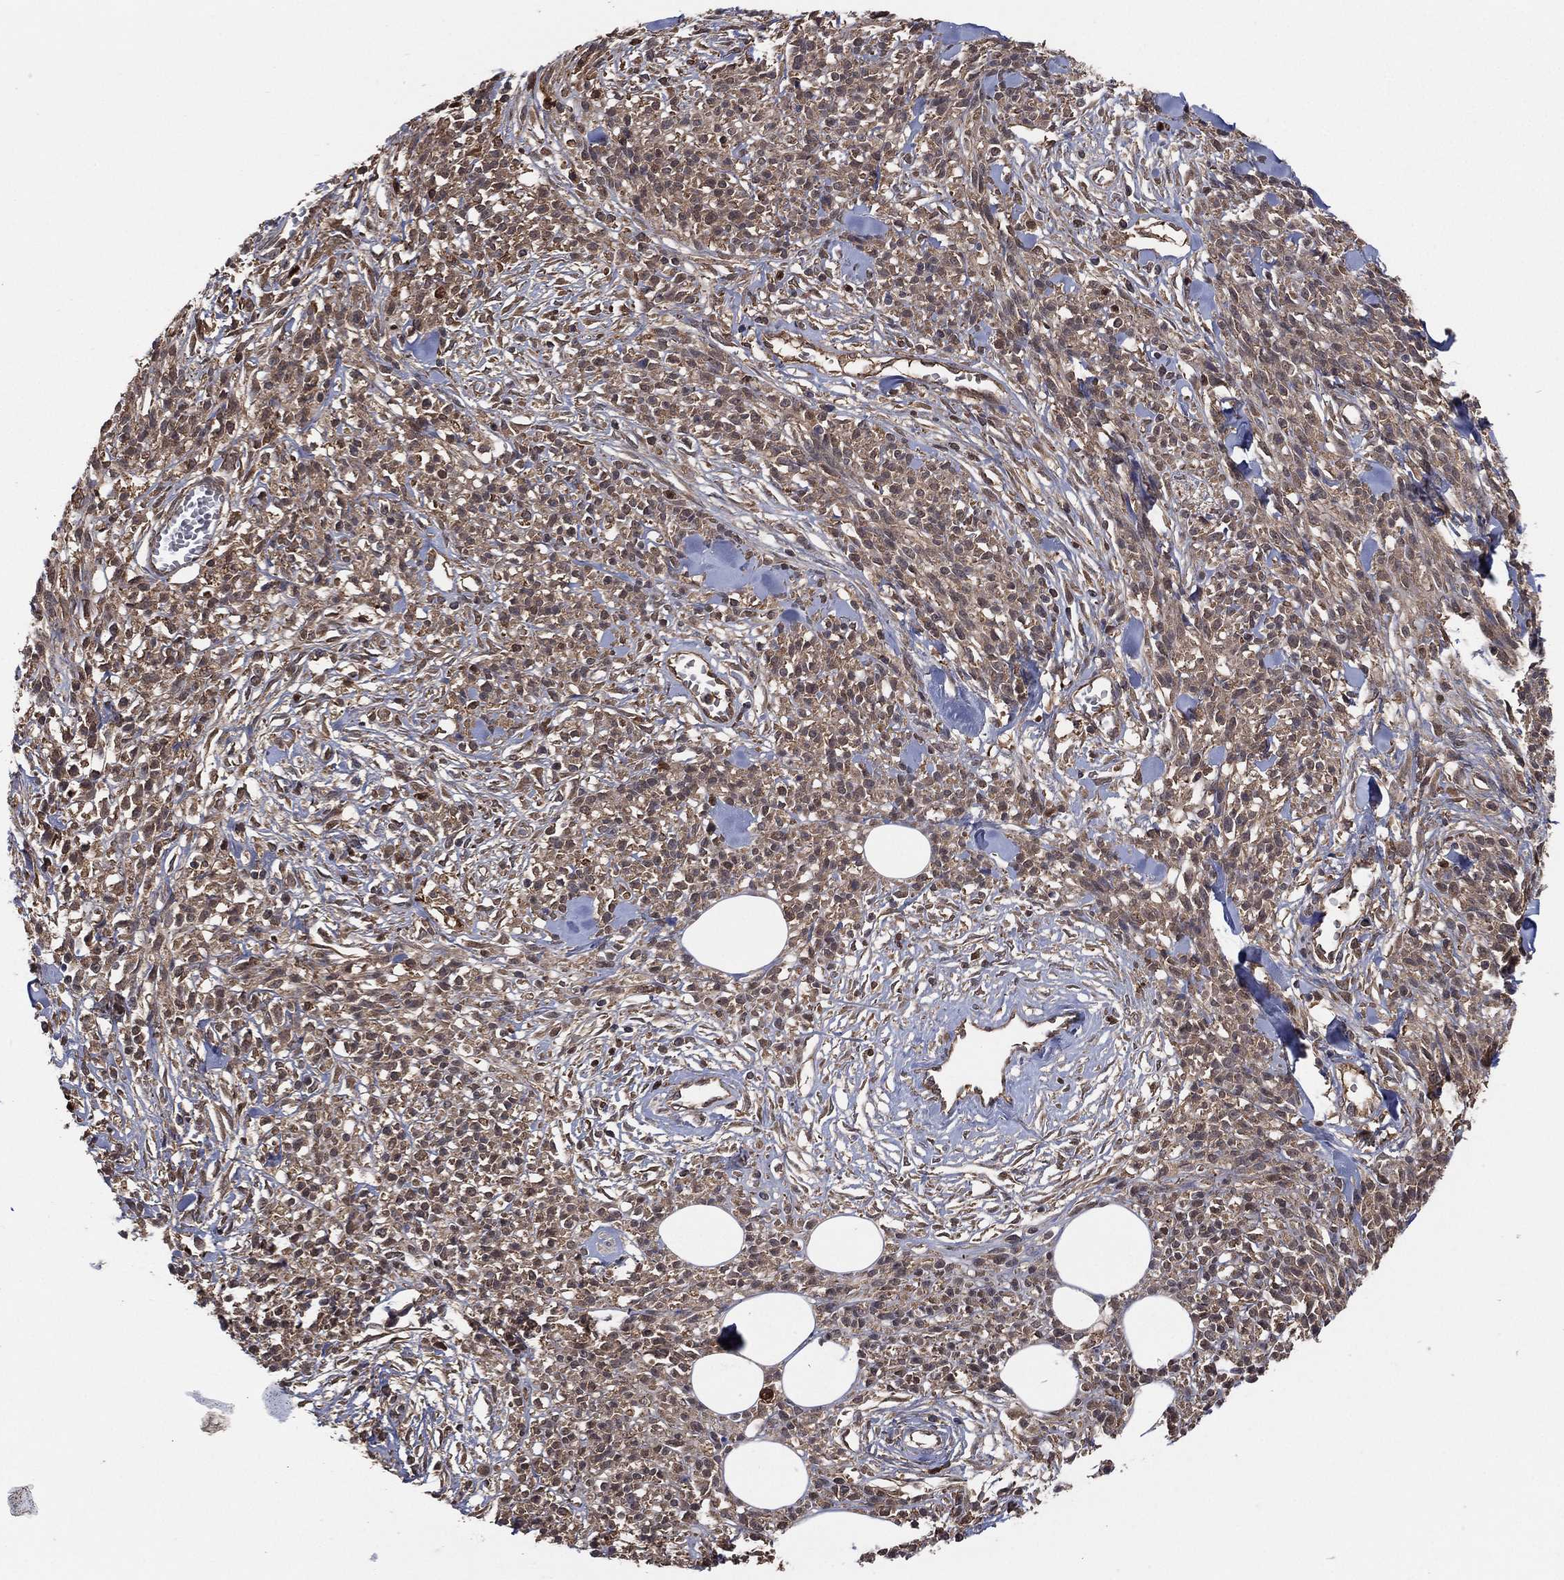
{"staining": {"intensity": "moderate", "quantity": "25%-75%", "location": "cytoplasmic/membranous"}, "tissue": "melanoma", "cell_type": "Tumor cells", "image_type": "cancer", "snomed": [{"axis": "morphology", "description": "Malignant melanoma, NOS"}, {"axis": "topography", "description": "Skin"}, {"axis": "topography", "description": "Skin of trunk"}], "caption": "Malignant melanoma was stained to show a protein in brown. There is medium levels of moderate cytoplasmic/membranous staining in about 25%-75% of tumor cells. (Stains: DAB in brown, nuclei in blue, Microscopy: brightfield microscopy at high magnification).", "gene": "PSMG4", "patient": {"sex": "male", "age": 74}}